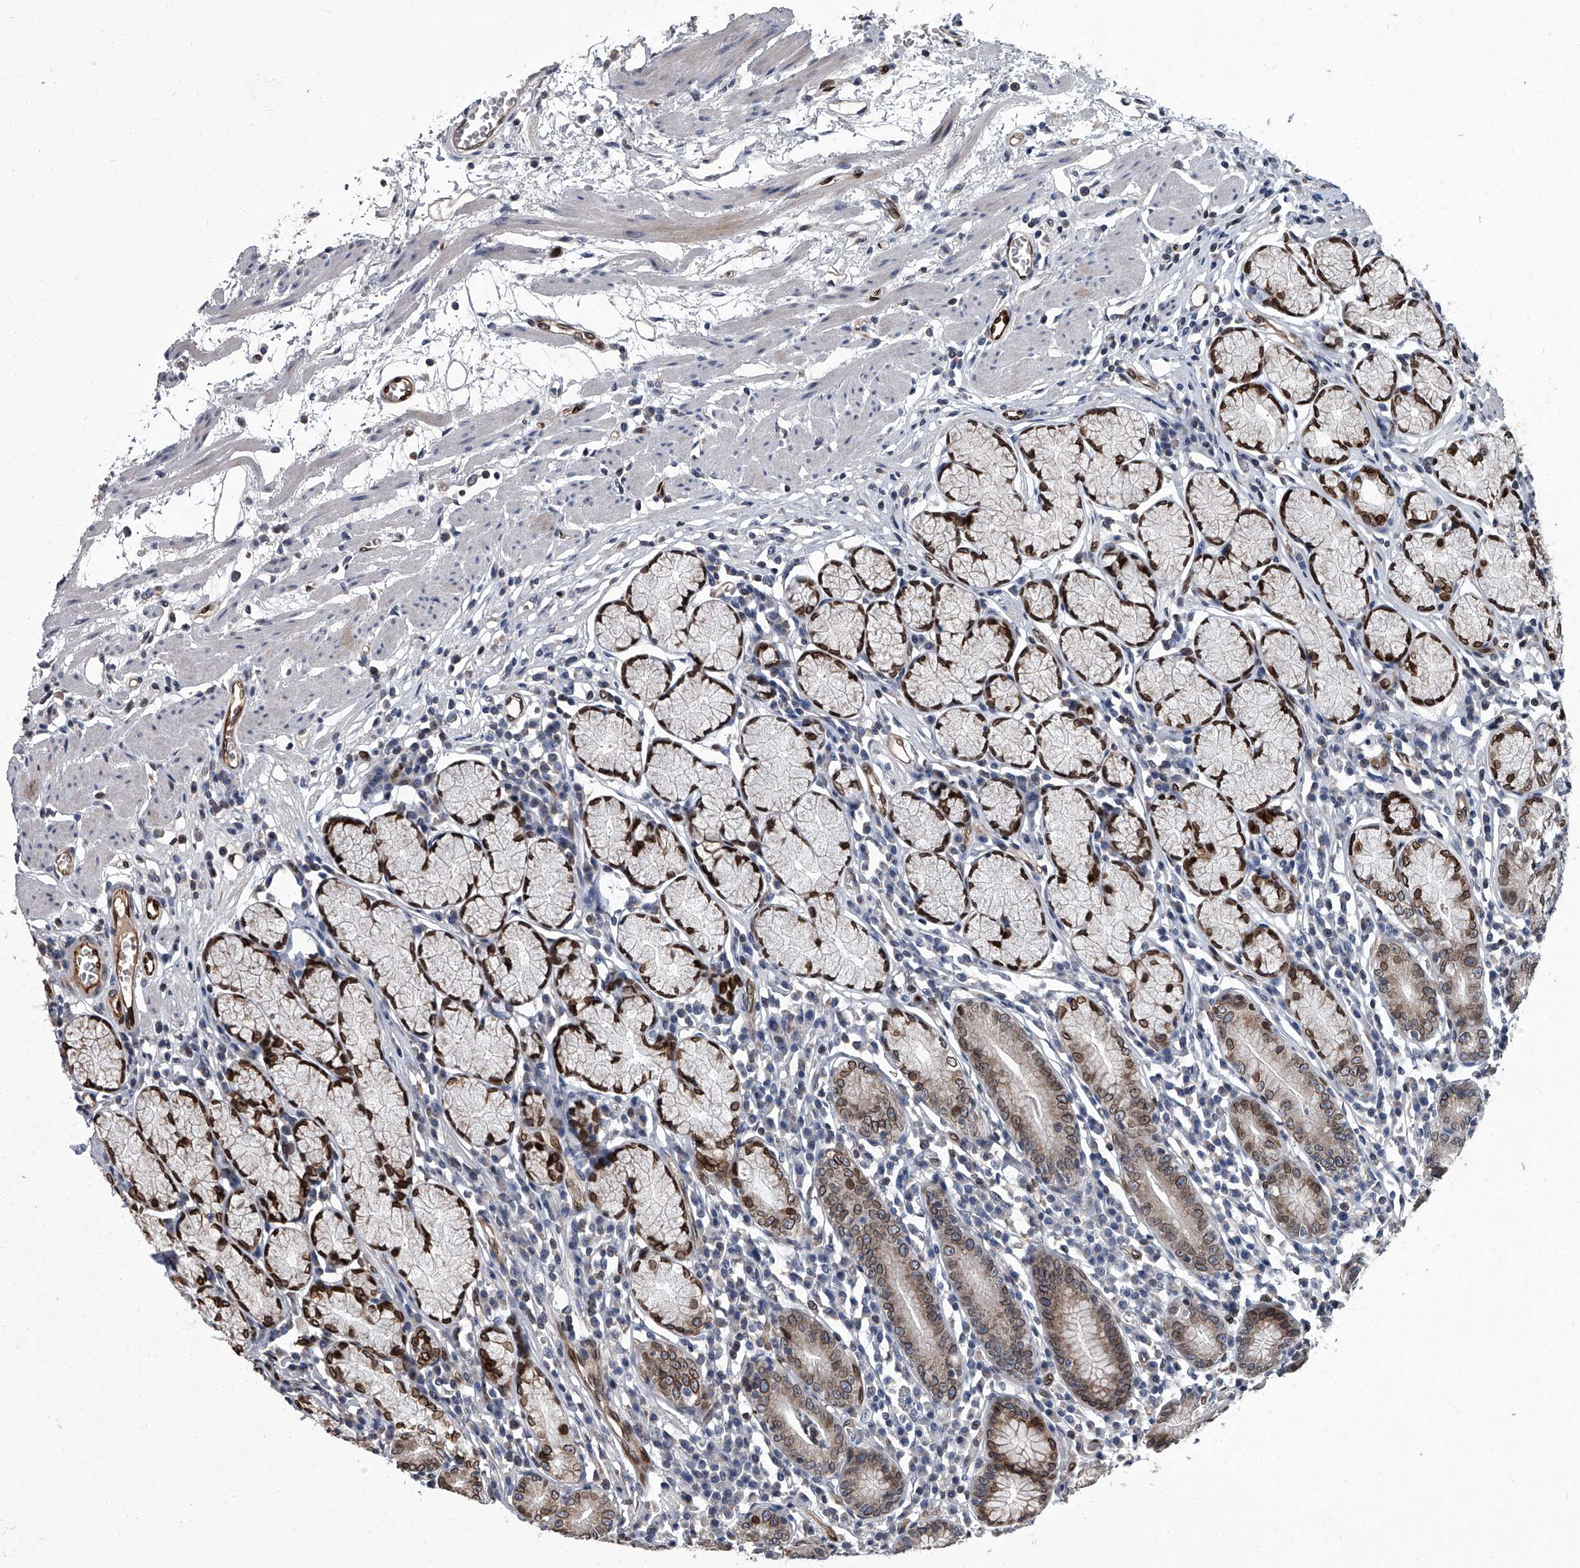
{"staining": {"intensity": "strong", "quantity": "25%-75%", "location": "cytoplasmic/membranous,nuclear"}, "tissue": "stomach", "cell_type": "Glandular cells", "image_type": "normal", "snomed": [{"axis": "morphology", "description": "Normal tissue, NOS"}, {"axis": "topography", "description": "Stomach"}], "caption": "Glandular cells exhibit strong cytoplasmic/membranous,nuclear positivity in approximately 25%-75% of cells in normal stomach.", "gene": "LRRC8C", "patient": {"sex": "male", "age": 55}}